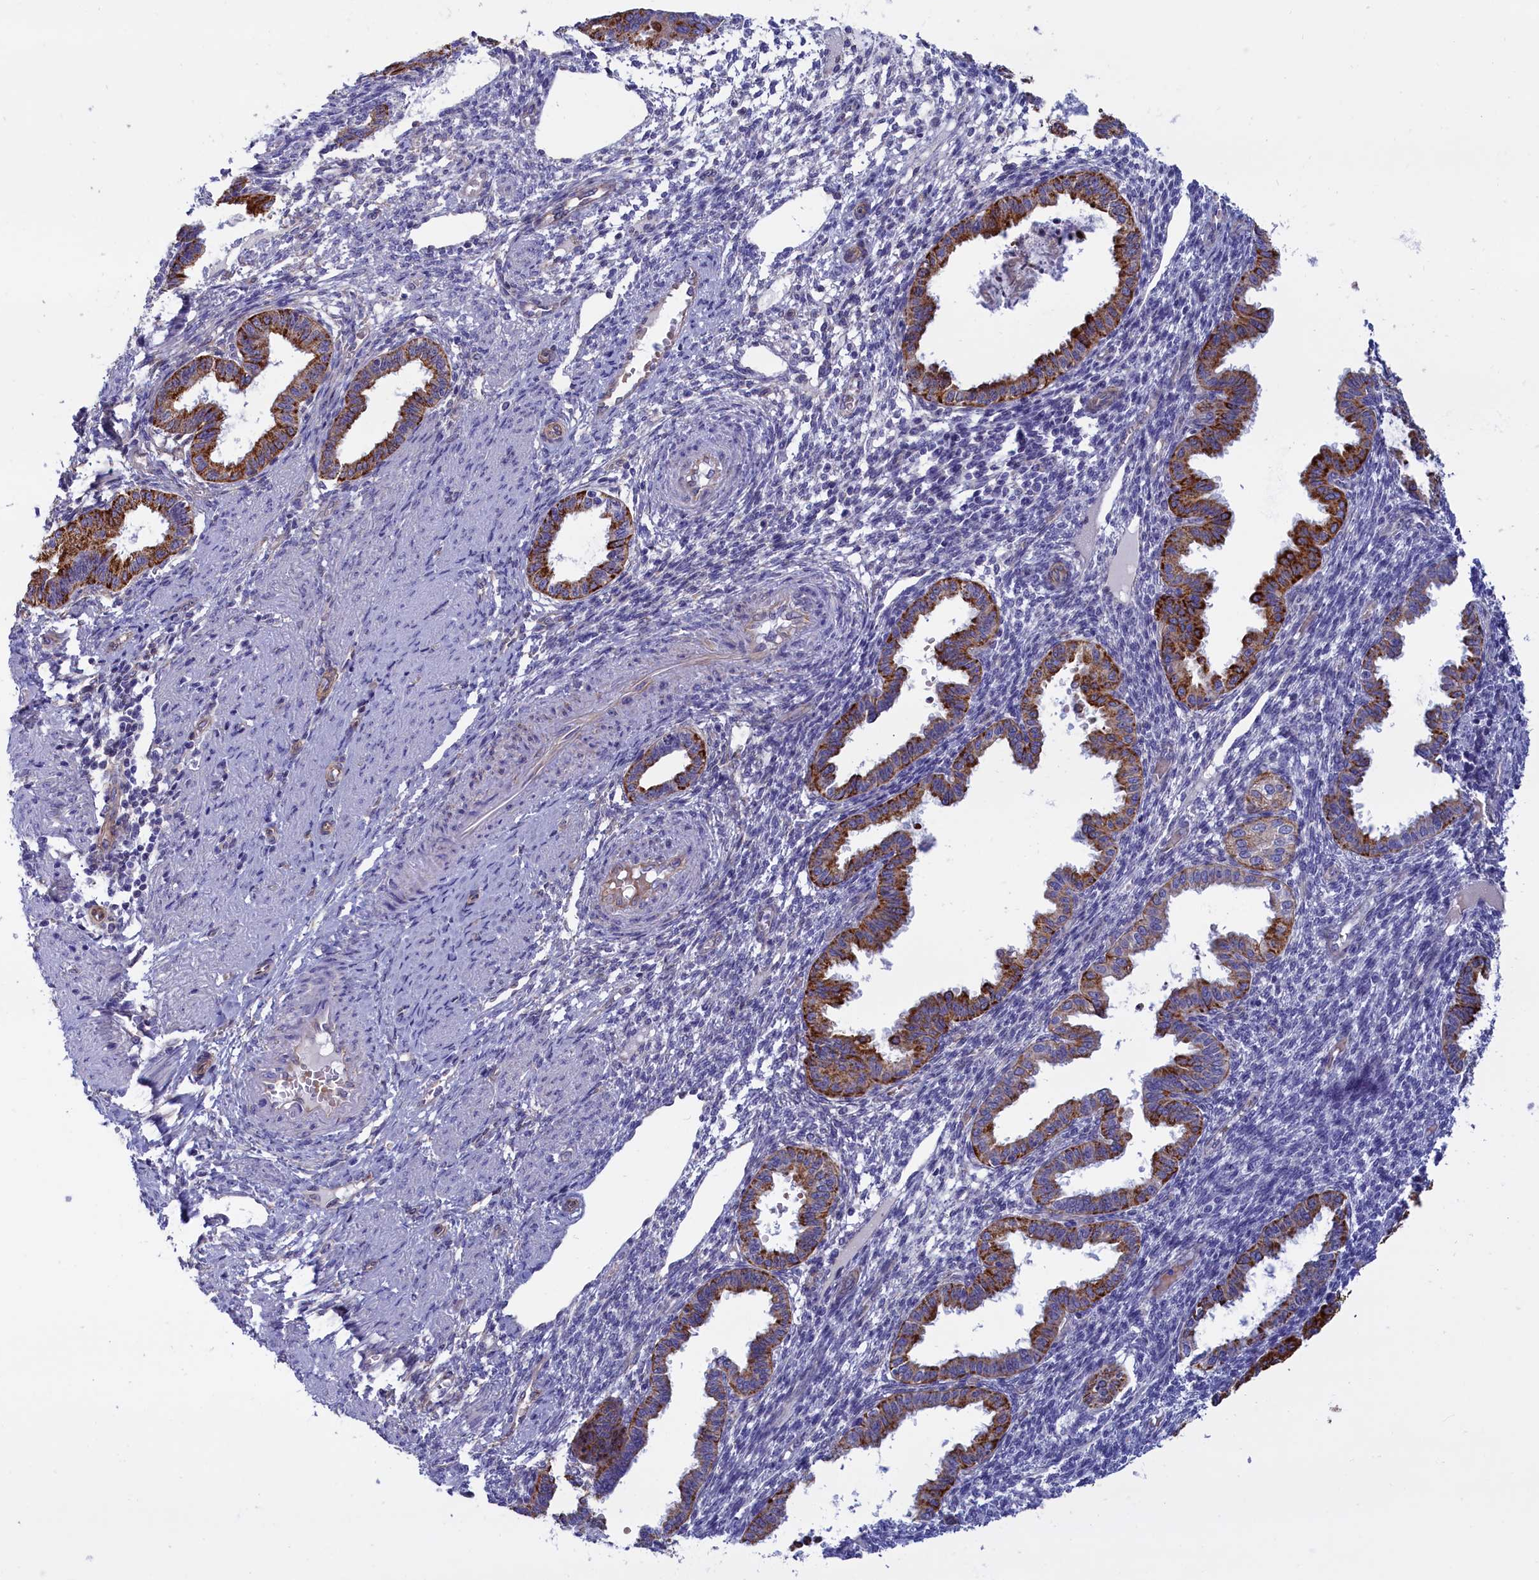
{"staining": {"intensity": "negative", "quantity": "none", "location": "none"}, "tissue": "endometrium", "cell_type": "Cells in endometrial stroma", "image_type": "normal", "snomed": [{"axis": "morphology", "description": "Normal tissue, NOS"}, {"axis": "topography", "description": "Endometrium"}], "caption": "DAB immunohistochemical staining of unremarkable human endometrium shows no significant expression in cells in endometrial stroma.", "gene": "ABCC12", "patient": {"sex": "female", "age": 33}}